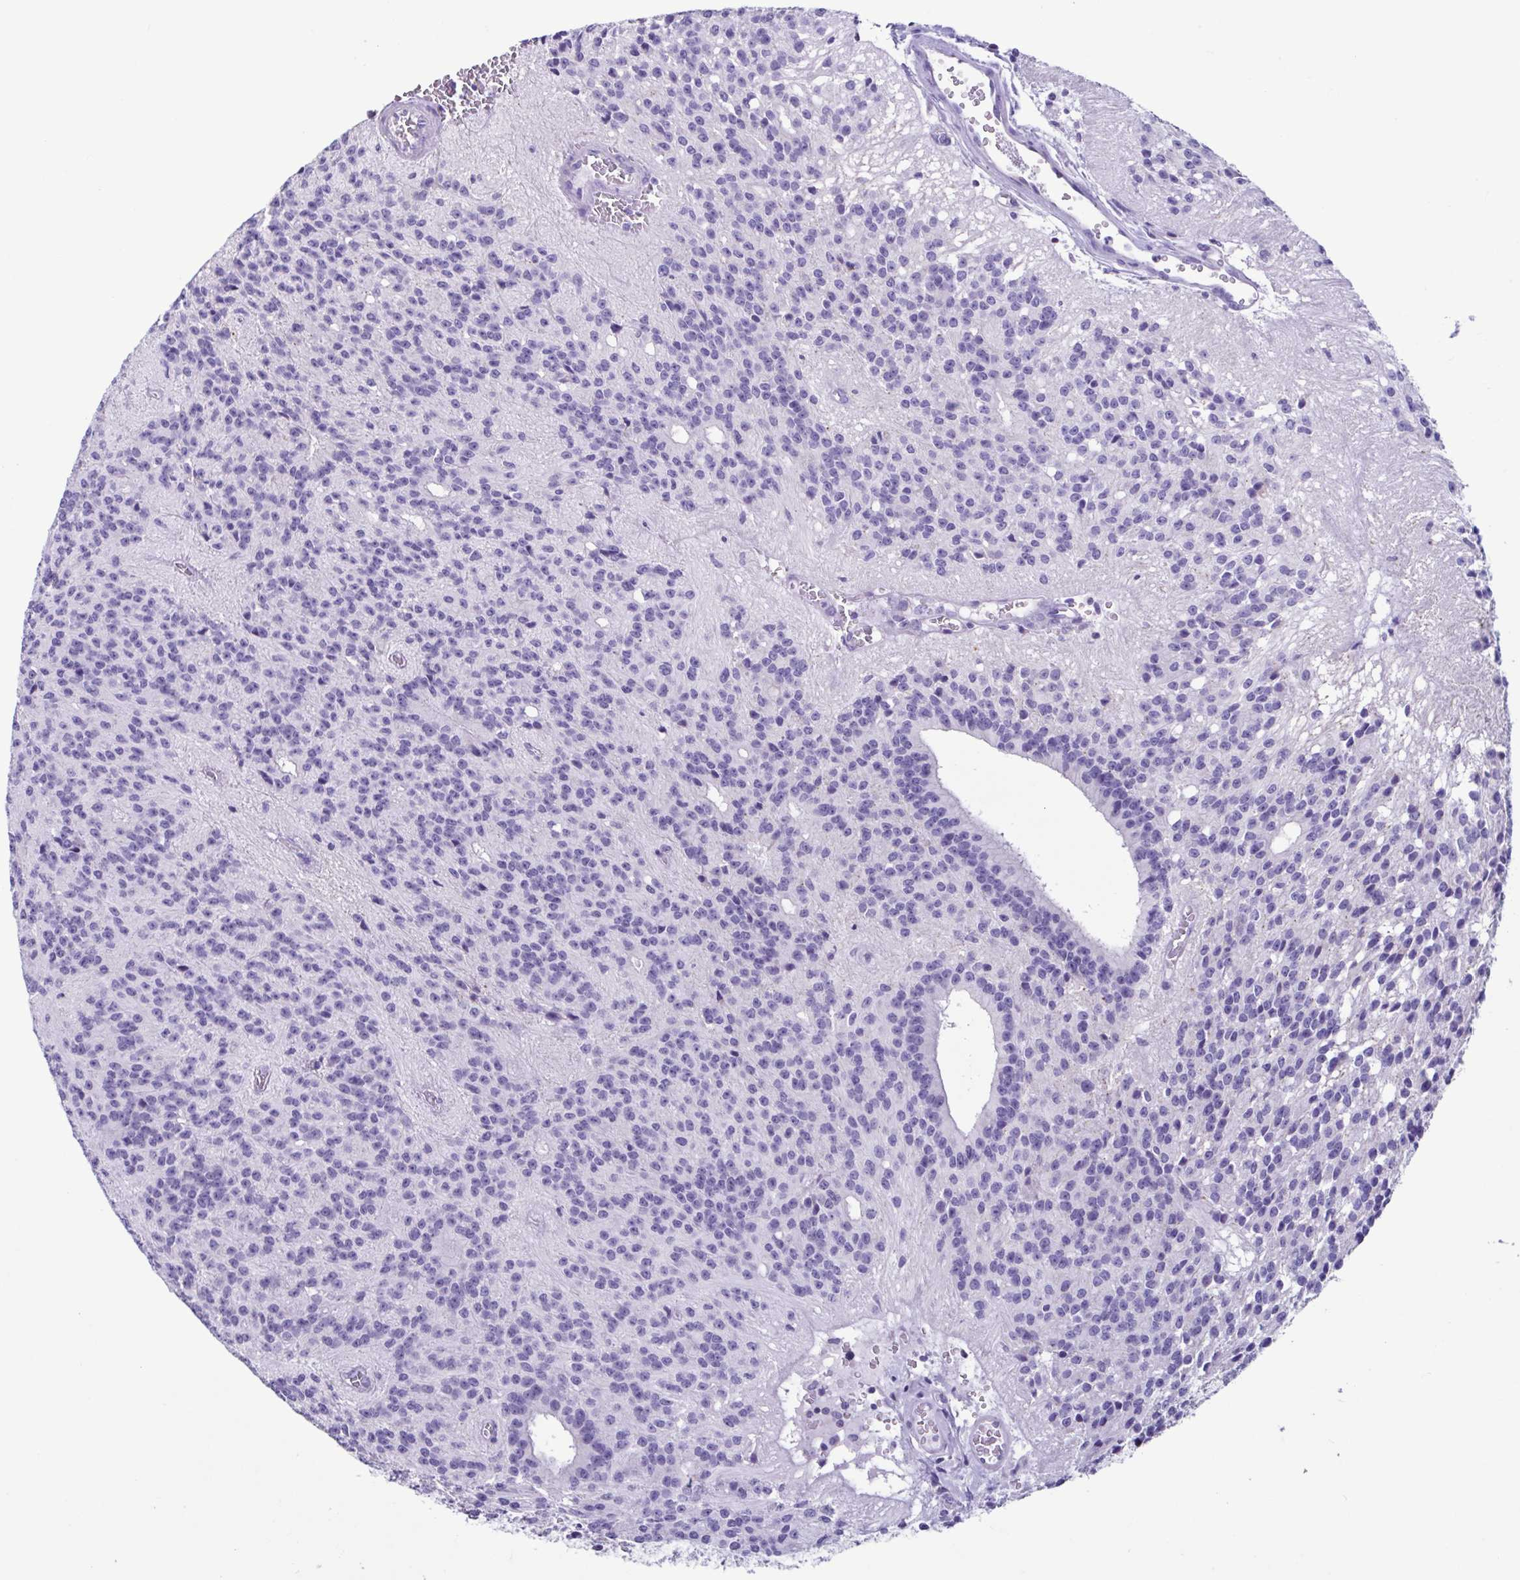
{"staining": {"intensity": "negative", "quantity": "none", "location": "none"}, "tissue": "glioma", "cell_type": "Tumor cells", "image_type": "cancer", "snomed": [{"axis": "morphology", "description": "Glioma, malignant, Low grade"}, {"axis": "topography", "description": "Brain"}], "caption": "Tumor cells are negative for brown protein staining in glioma.", "gene": "ACTRT3", "patient": {"sex": "male", "age": 31}}